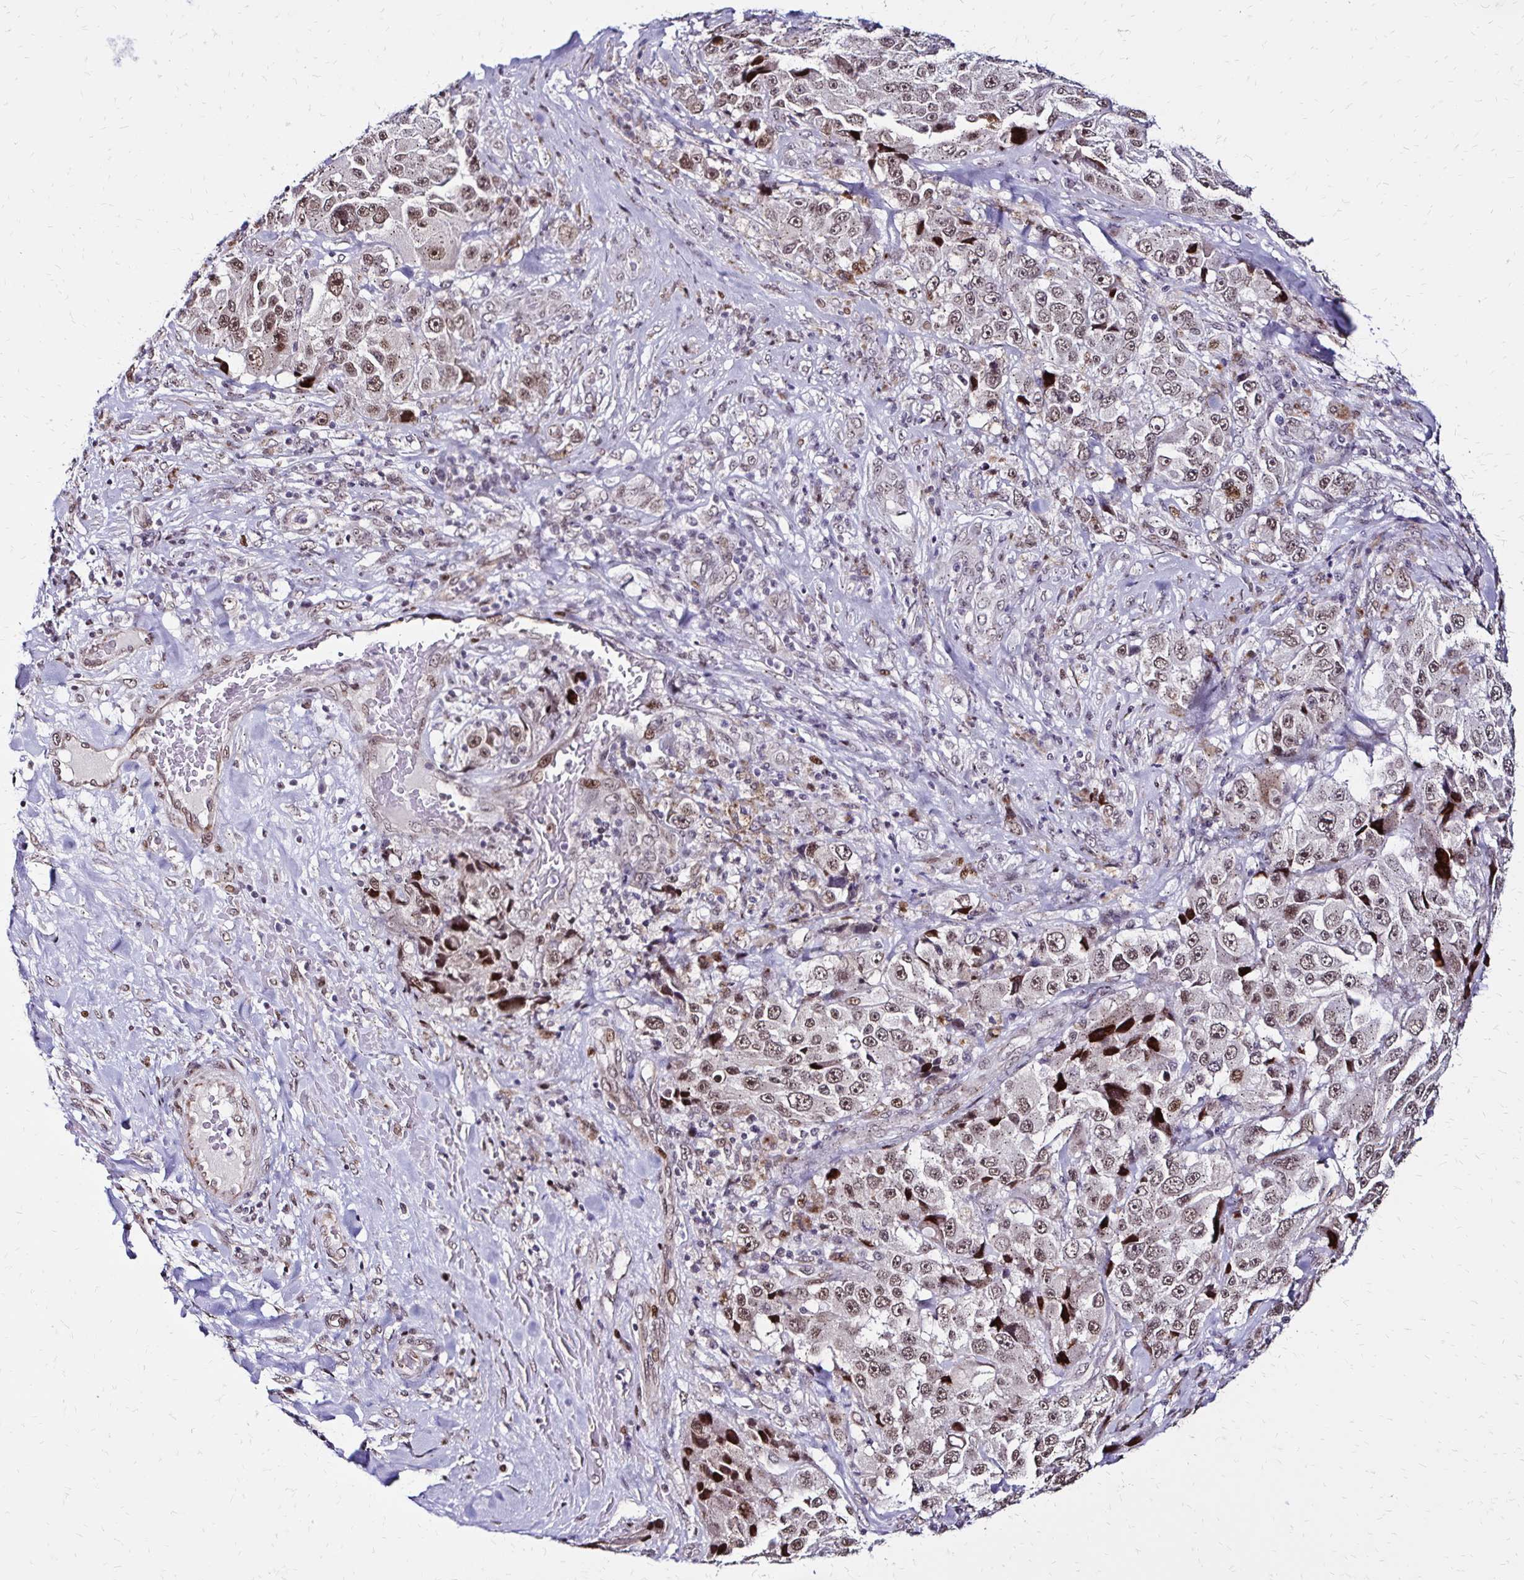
{"staining": {"intensity": "moderate", "quantity": ">75%", "location": "nuclear"}, "tissue": "melanoma", "cell_type": "Tumor cells", "image_type": "cancer", "snomed": [{"axis": "morphology", "description": "Malignant melanoma, Metastatic site"}, {"axis": "topography", "description": "Lymph node"}], "caption": "Immunohistochemical staining of human melanoma exhibits medium levels of moderate nuclear staining in about >75% of tumor cells.", "gene": "TOB1", "patient": {"sex": "male", "age": 62}}